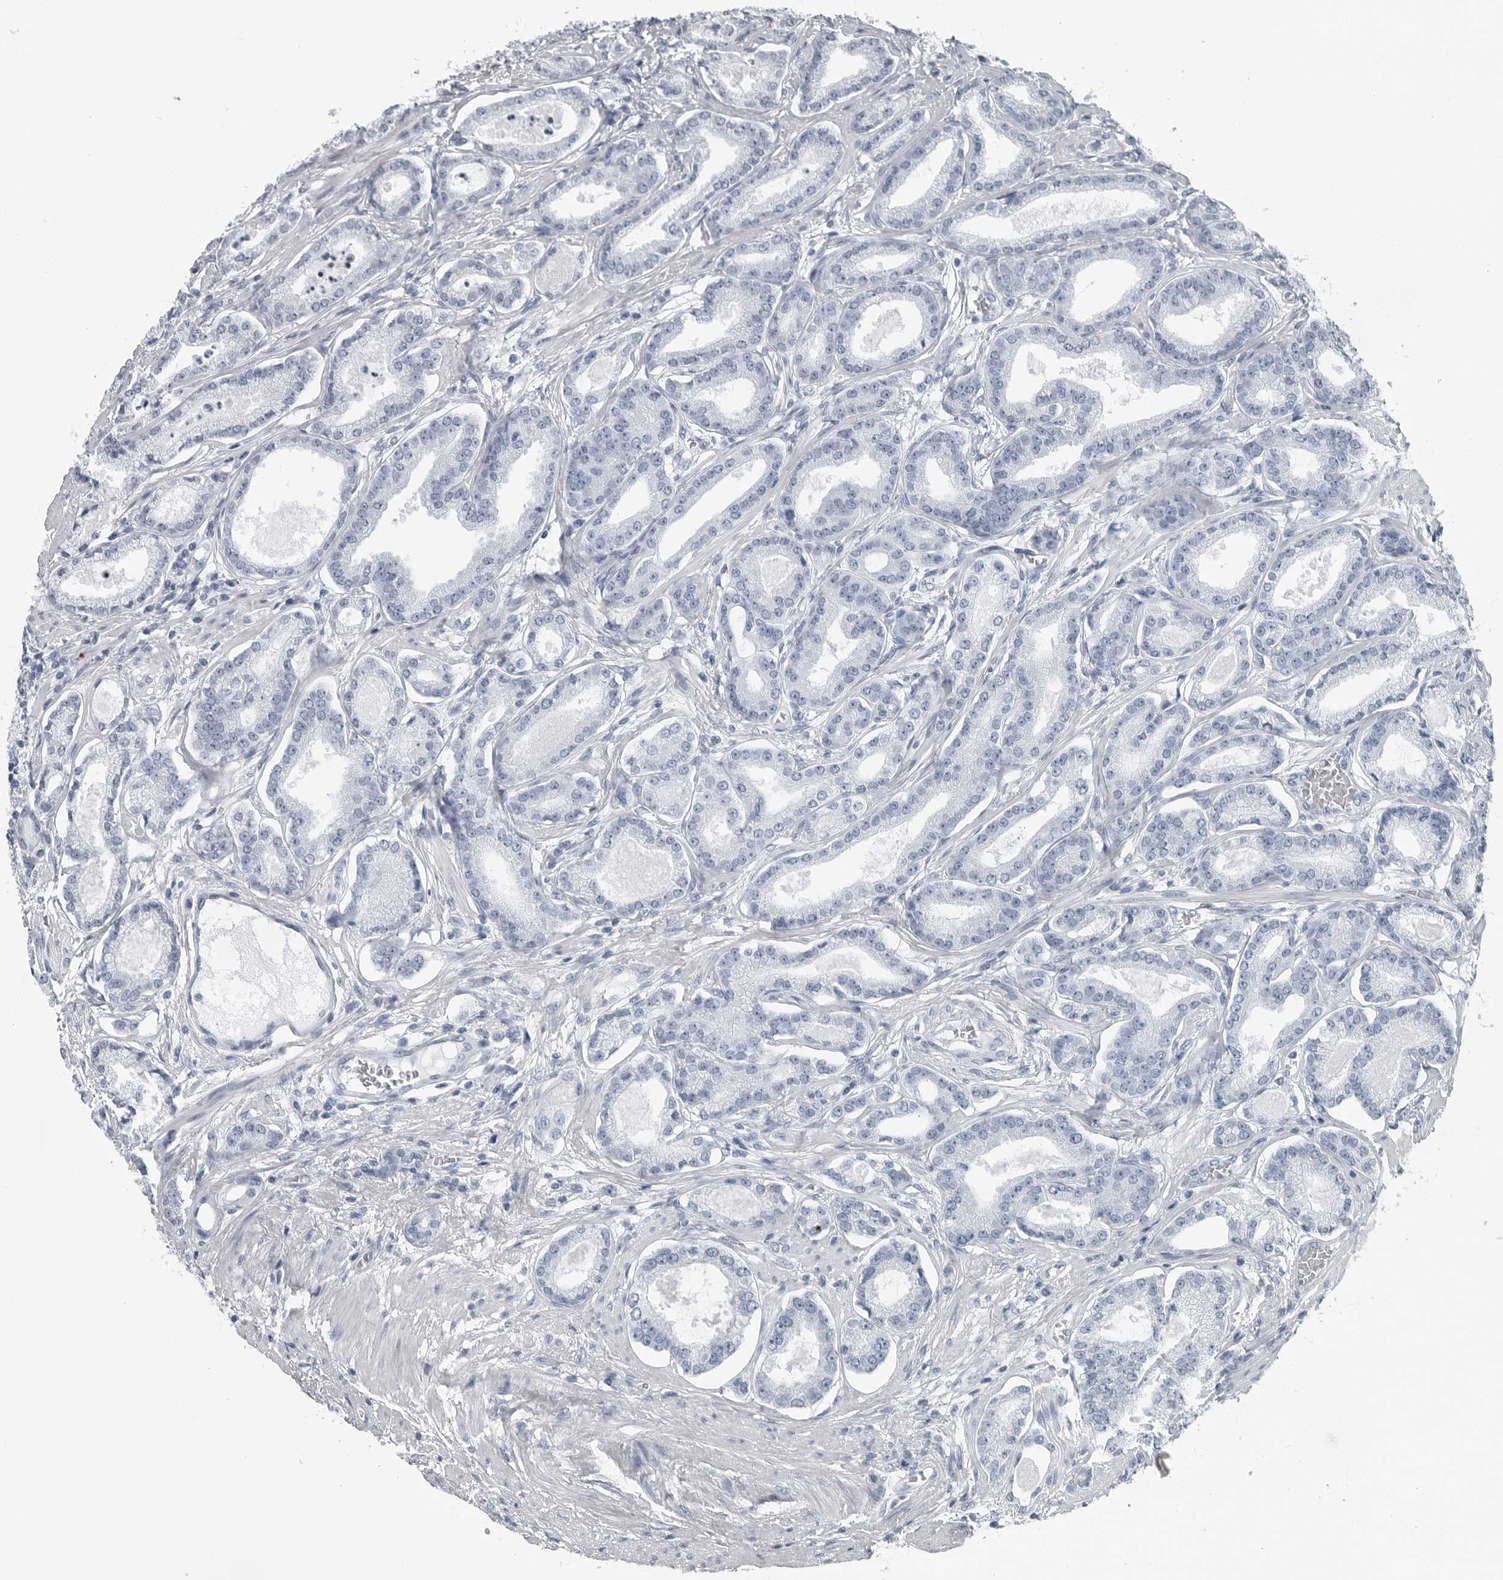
{"staining": {"intensity": "negative", "quantity": "none", "location": "none"}, "tissue": "prostate cancer", "cell_type": "Tumor cells", "image_type": "cancer", "snomed": [{"axis": "morphology", "description": "Adenocarcinoma, Low grade"}, {"axis": "topography", "description": "Prostate"}], "caption": "An IHC histopathology image of prostate cancer (adenocarcinoma (low-grade)) is shown. There is no staining in tumor cells of prostate cancer (adenocarcinoma (low-grade)). (DAB (3,3'-diaminobenzidine) IHC with hematoxylin counter stain).", "gene": "SPINK1", "patient": {"sex": "male", "age": 60}}